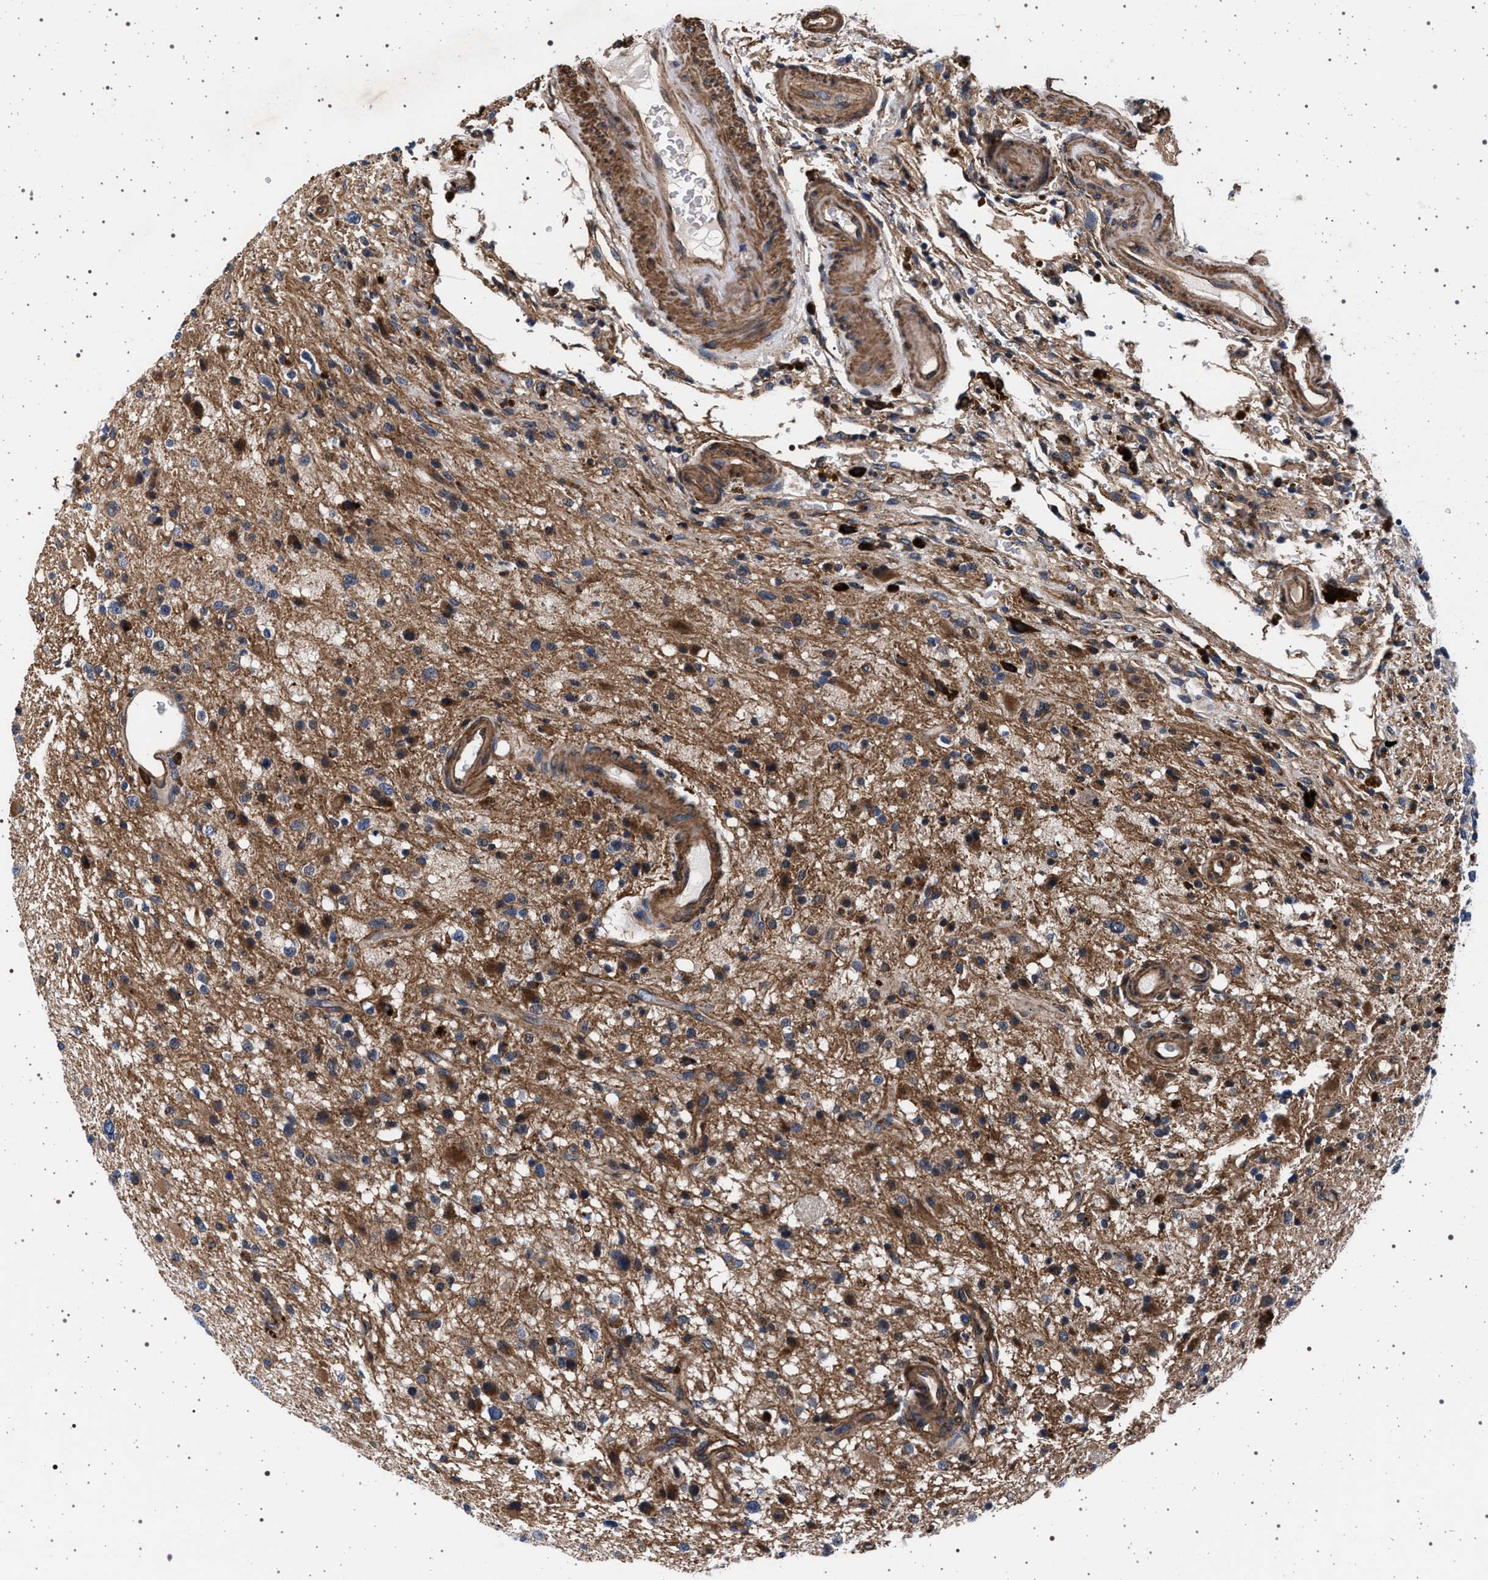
{"staining": {"intensity": "moderate", "quantity": ">75%", "location": "cytoplasmic/membranous"}, "tissue": "glioma", "cell_type": "Tumor cells", "image_type": "cancer", "snomed": [{"axis": "morphology", "description": "Glioma, malignant, High grade"}, {"axis": "topography", "description": "Brain"}], "caption": "IHC (DAB (3,3'-diaminobenzidine)) staining of human glioma shows moderate cytoplasmic/membranous protein expression in approximately >75% of tumor cells.", "gene": "KCNK6", "patient": {"sex": "male", "age": 33}}